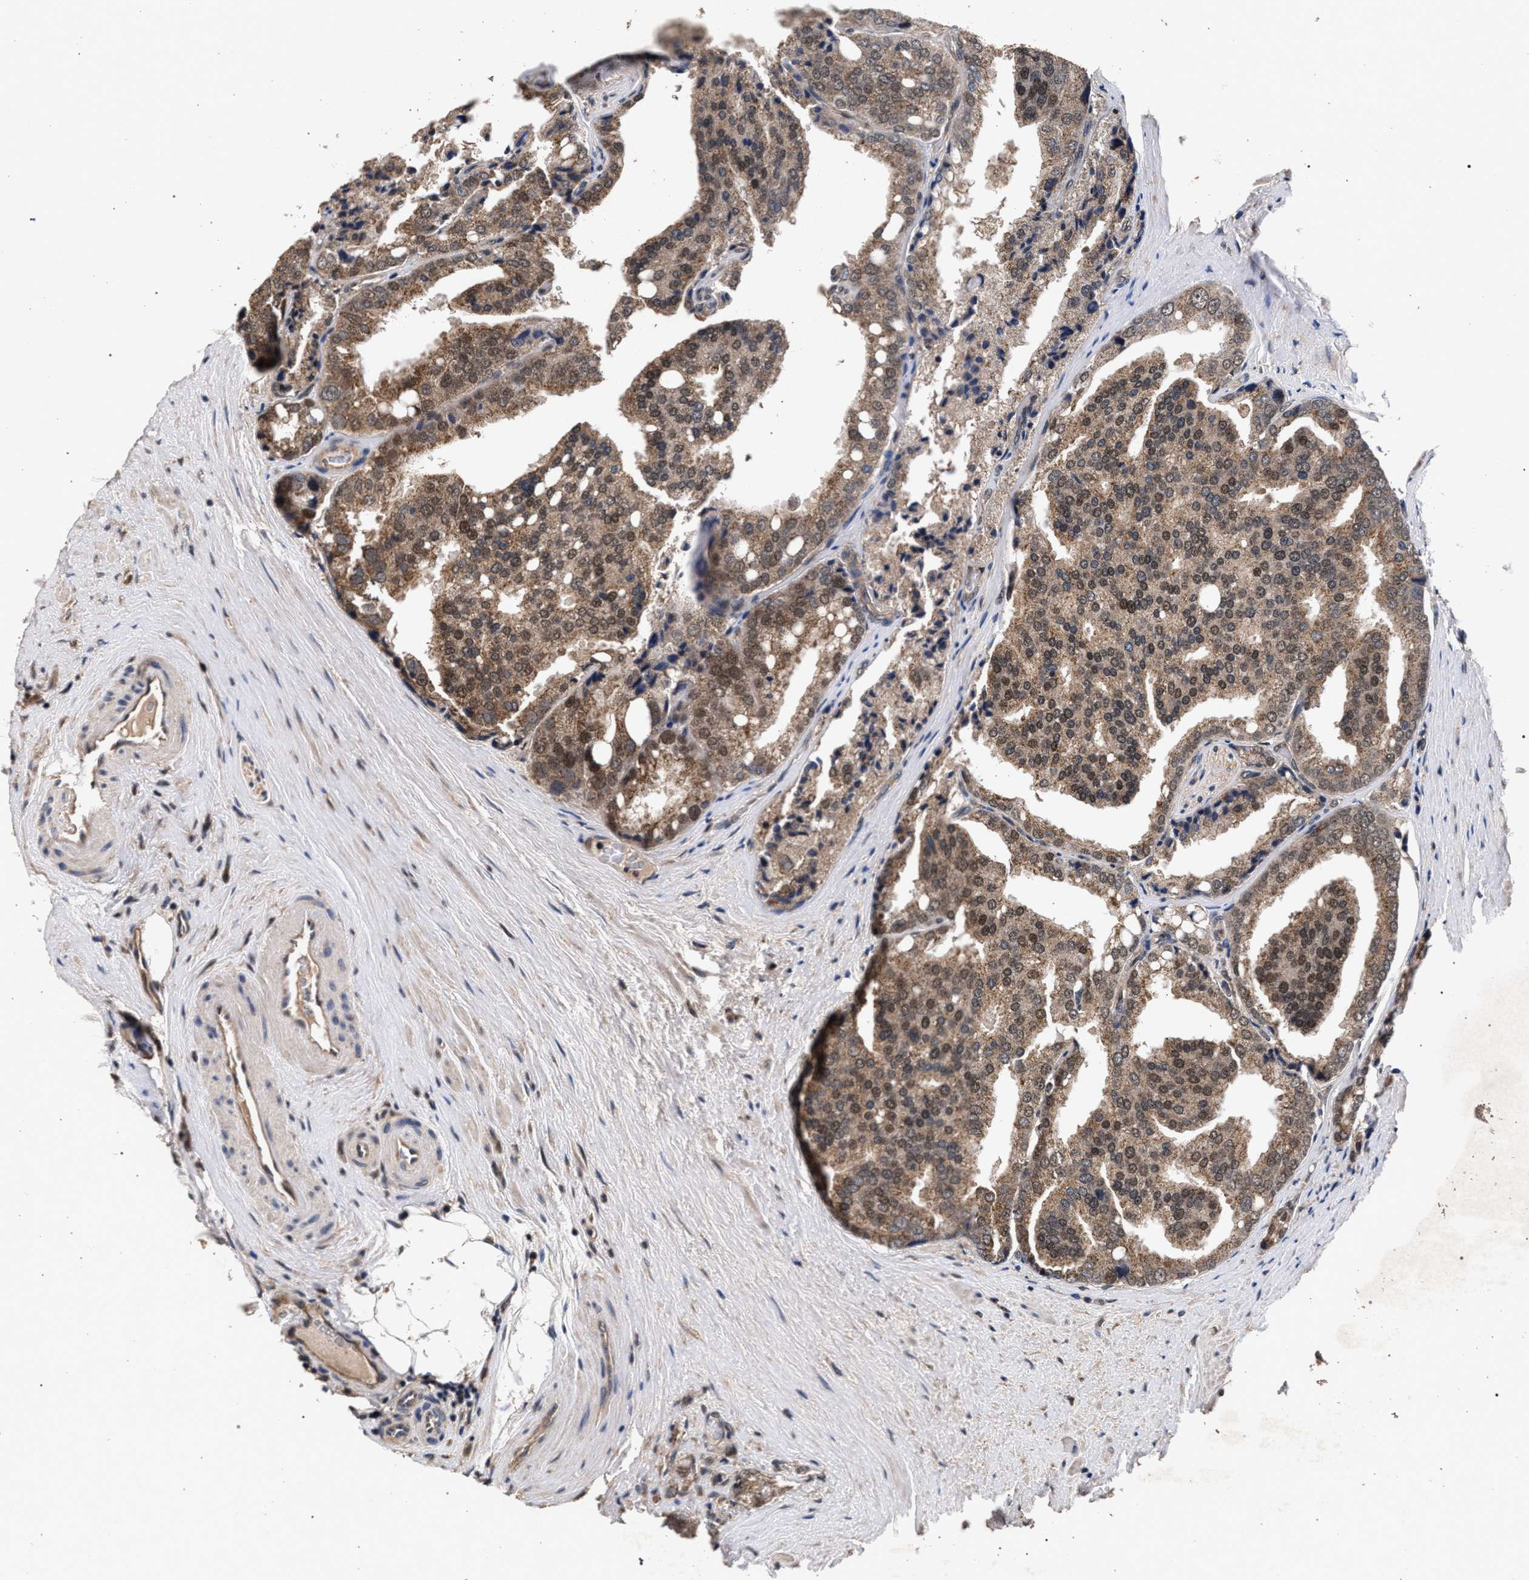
{"staining": {"intensity": "moderate", "quantity": ">75%", "location": "cytoplasmic/membranous,nuclear"}, "tissue": "prostate cancer", "cell_type": "Tumor cells", "image_type": "cancer", "snomed": [{"axis": "morphology", "description": "Adenocarcinoma, High grade"}, {"axis": "topography", "description": "Prostate"}], "caption": "Immunohistochemical staining of adenocarcinoma (high-grade) (prostate) shows moderate cytoplasmic/membranous and nuclear protein staining in about >75% of tumor cells.", "gene": "ACOX1", "patient": {"sex": "male", "age": 50}}